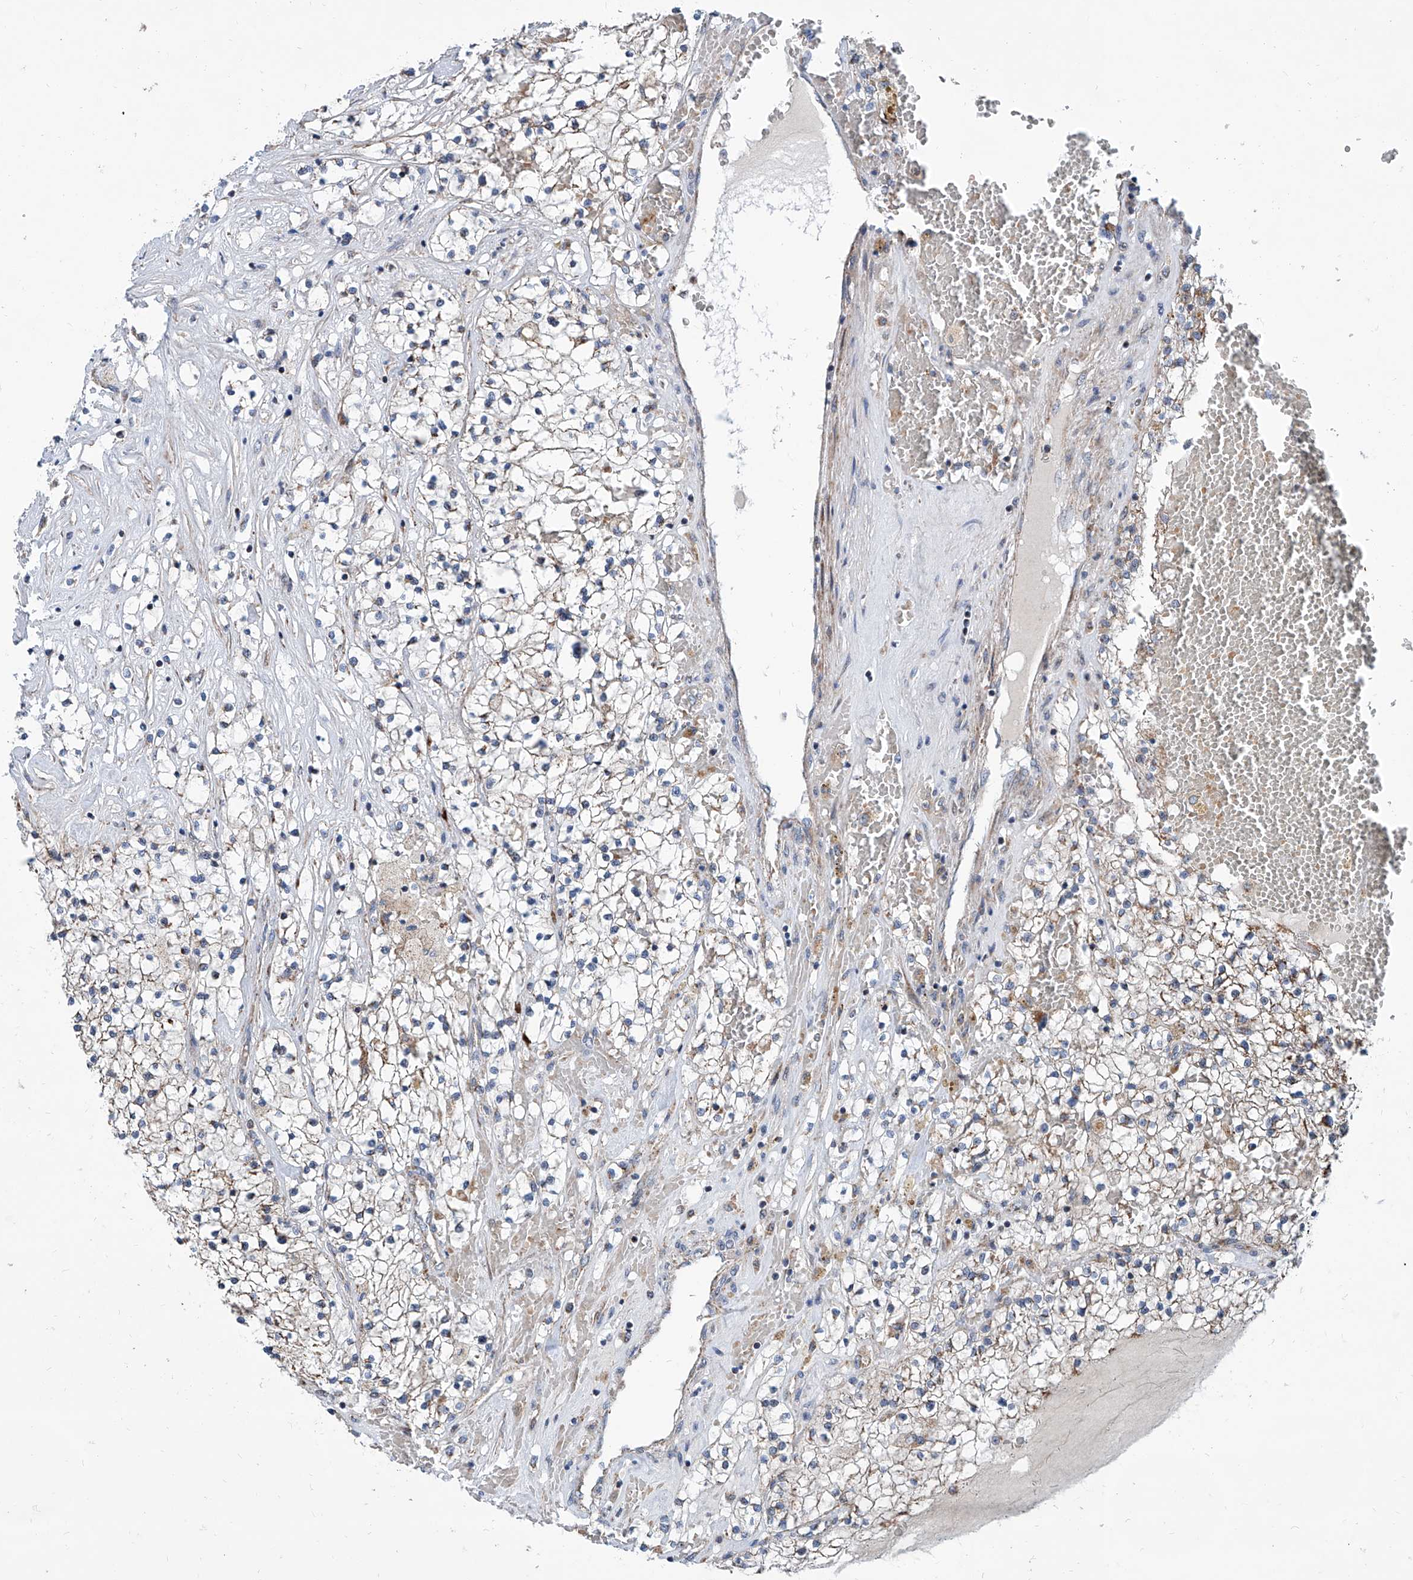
{"staining": {"intensity": "weak", "quantity": "25%-75%", "location": "cytoplasmic/membranous"}, "tissue": "renal cancer", "cell_type": "Tumor cells", "image_type": "cancer", "snomed": [{"axis": "morphology", "description": "Normal tissue, NOS"}, {"axis": "morphology", "description": "Adenocarcinoma, NOS"}, {"axis": "topography", "description": "Kidney"}], "caption": "Immunohistochemistry histopathology image of neoplastic tissue: renal adenocarcinoma stained using immunohistochemistry exhibits low levels of weak protein expression localized specifically in the cytoplasmic/membranous of tumor cells, appearing as a cytoplasmic/membranous brown color.", "gene": "USP48", "patient": {"sex": "male", "age": 68}}